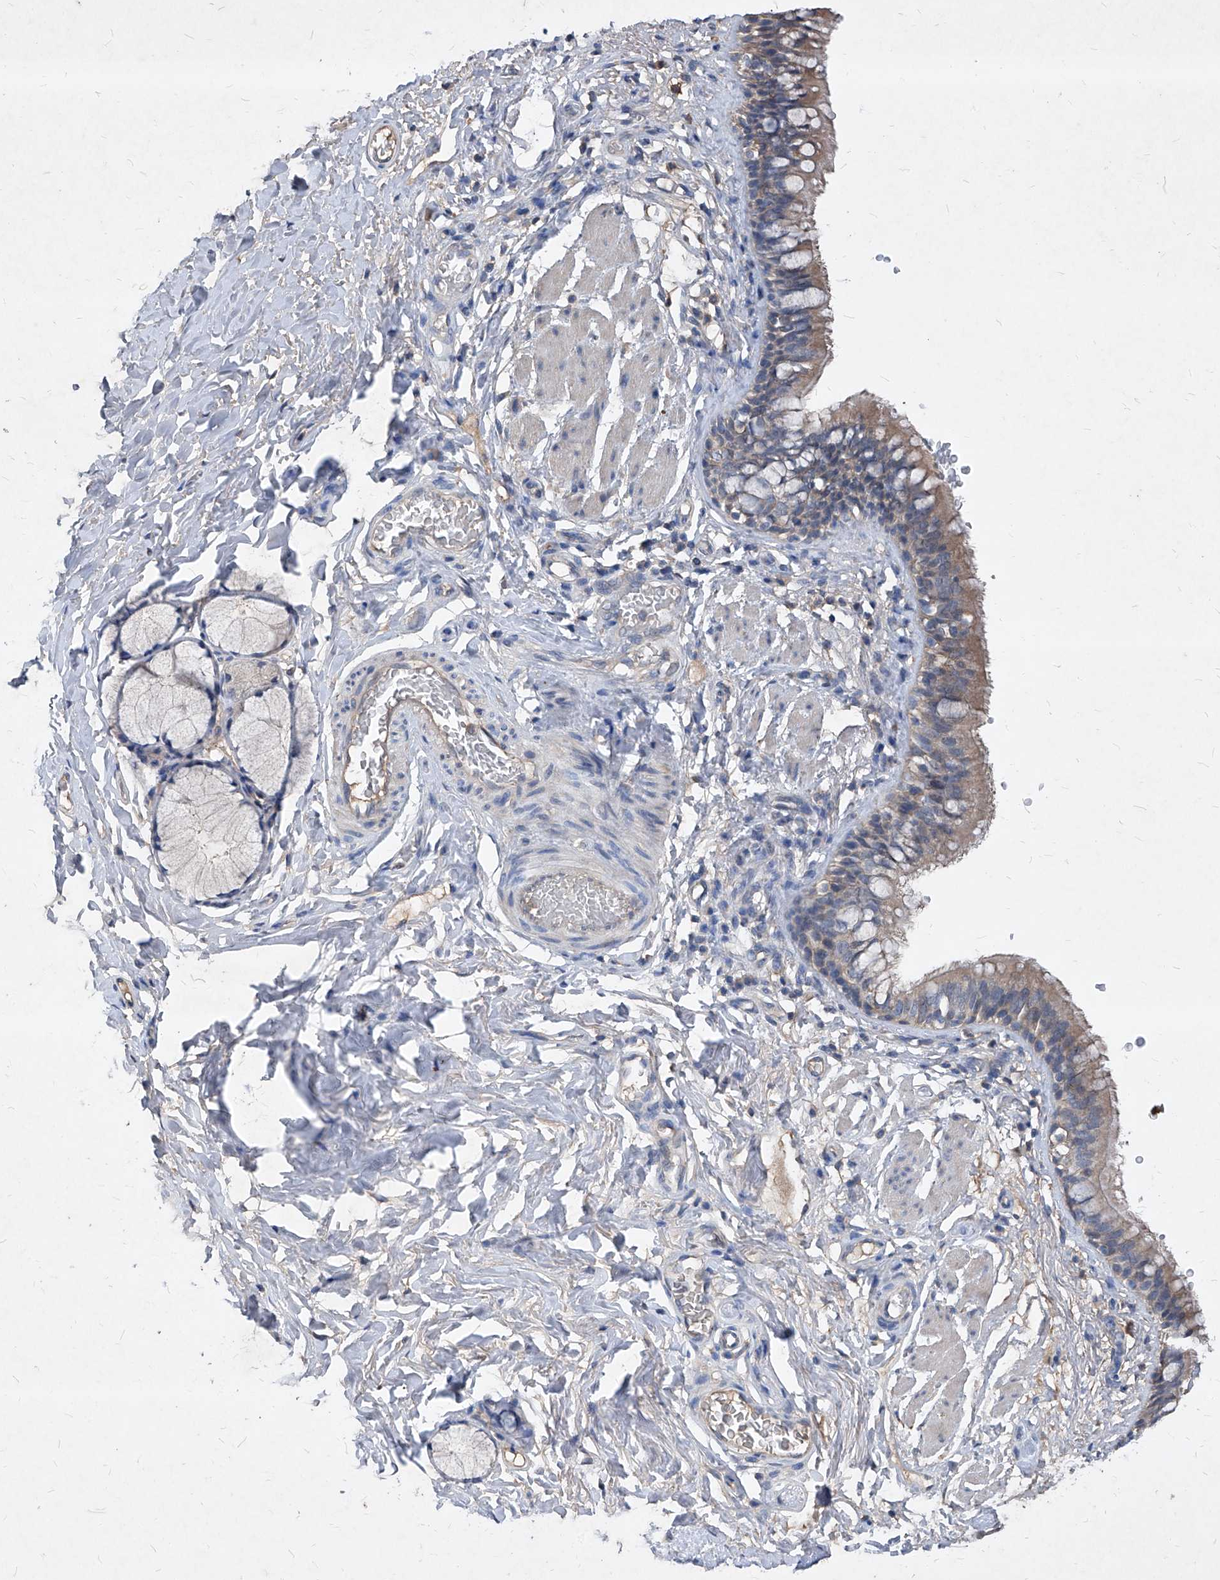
{"staining": {"intensity": "moderate", "quantity": ">75%", "location": "cytoplasmic/membranous"}, "tissue": "bronchus", "cell_type": "Respiratory epithelial cells", "image_type": "normal", "snomed": [{"axis": "morphology", "description": "Normal tissue, NOS"}, {"axis": "topography", "description": "Cartilage tissue"}, {"axis": "topography", "description": "Bronchus"}], "caption": "This histopathology image displays IHC staining of normal human bronchus, with medium moderate cytoplasmic/membranous staining in approximately >75% of respiratory epithelial cells.", "gene": "SYNGR1", "patient": {"sex": "female", "age": 36}}